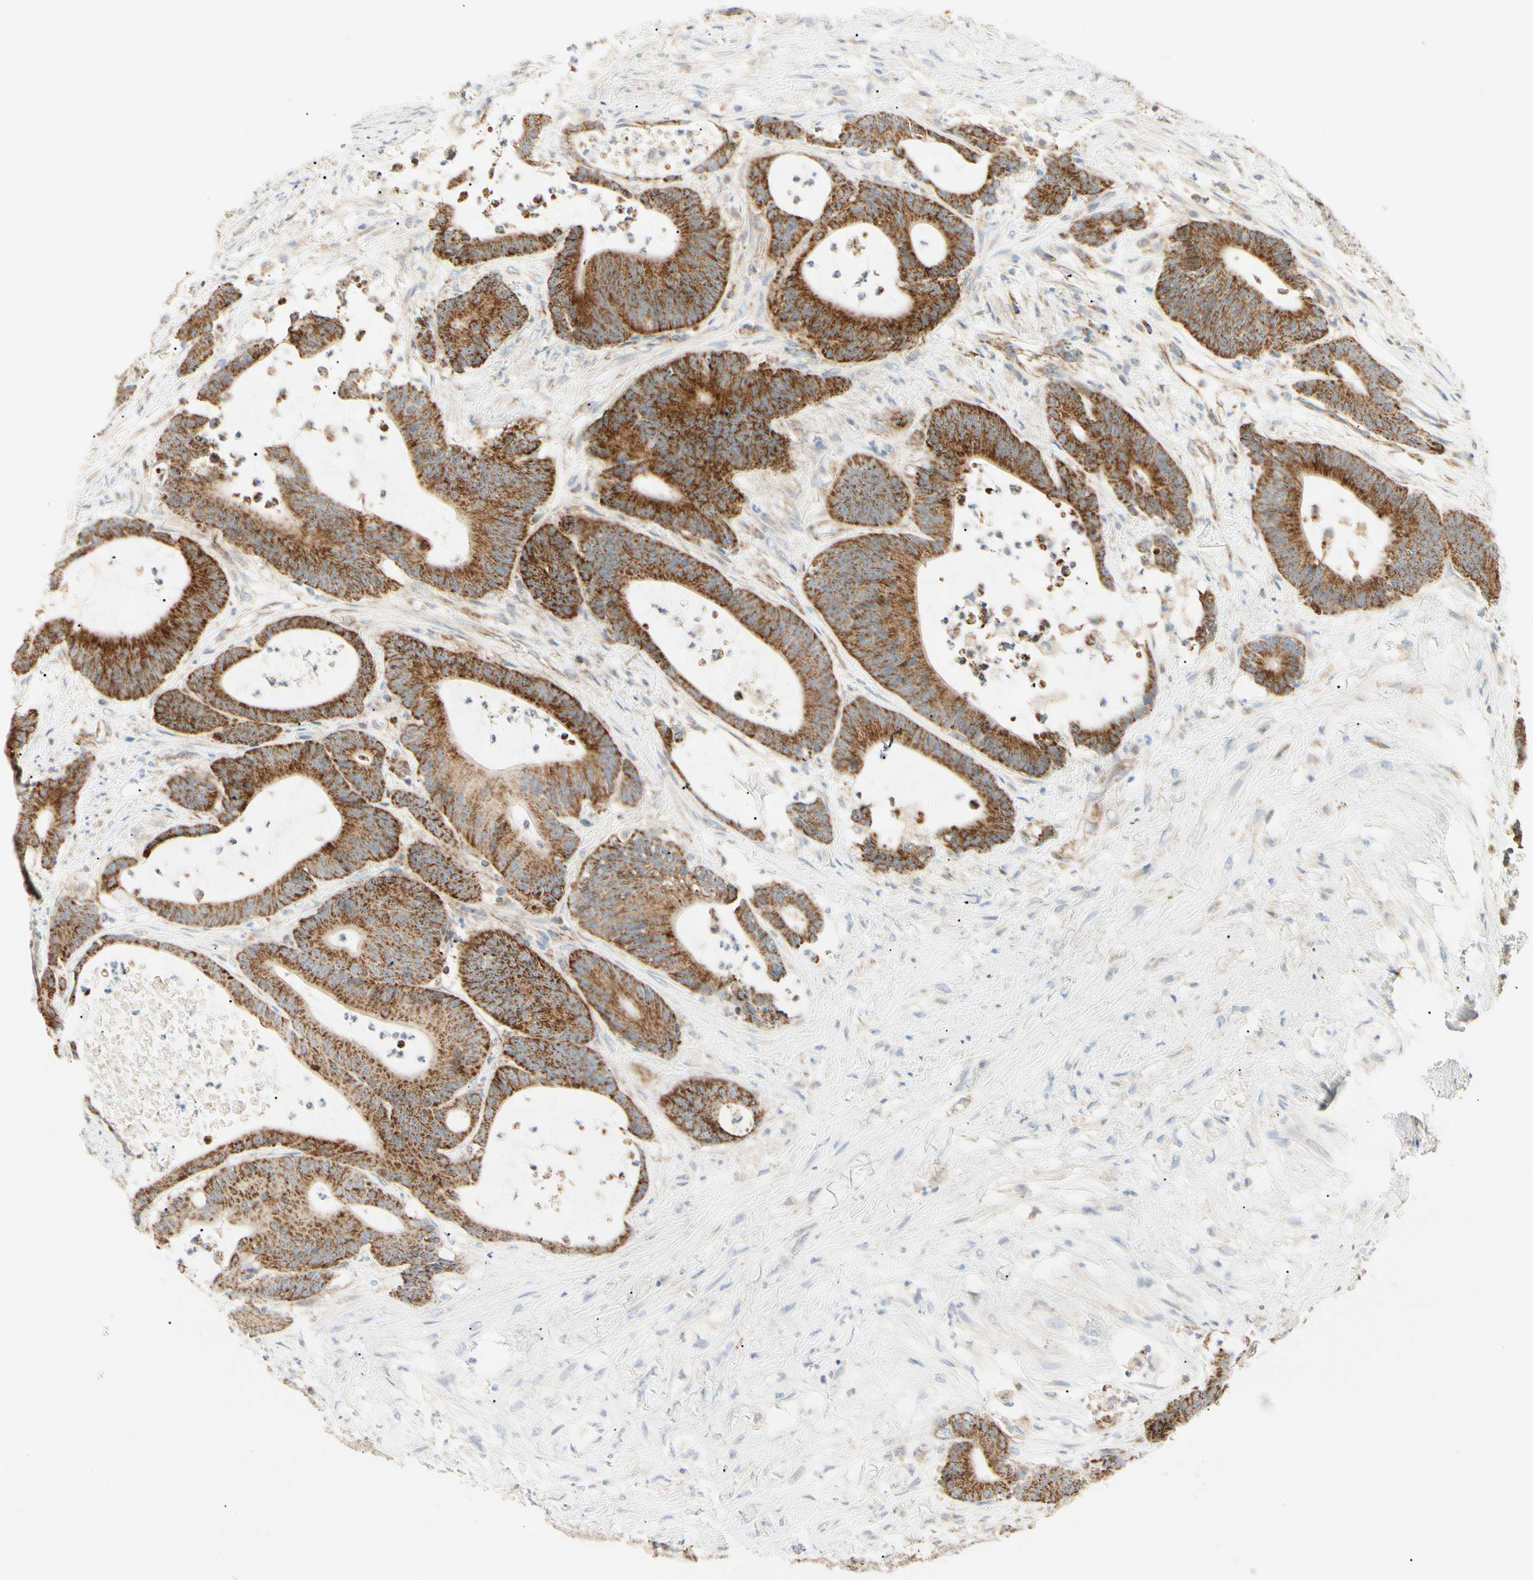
{"staining": {"intensity": "strong", "quantity": ">75%", "location": "cytoplasmic/membranous"}, "tissue": "colorectal cancer", "cell_type": "Tumor cells", "image_type": "cancer", "snomed": [{"axis": "morphology", "description": "Adenocarcinoma, NOS"}, {"axis": "topography", "description": "Colon"}], "caption": "Colorectal adenocarcinoma stained with immunohistochemistry shows strong cytoplasmic/membranous positivity in approximately >75% of tumor cells.", "gene": "TBC1D10A", "patient": {"sex": "female", "age": 84}}